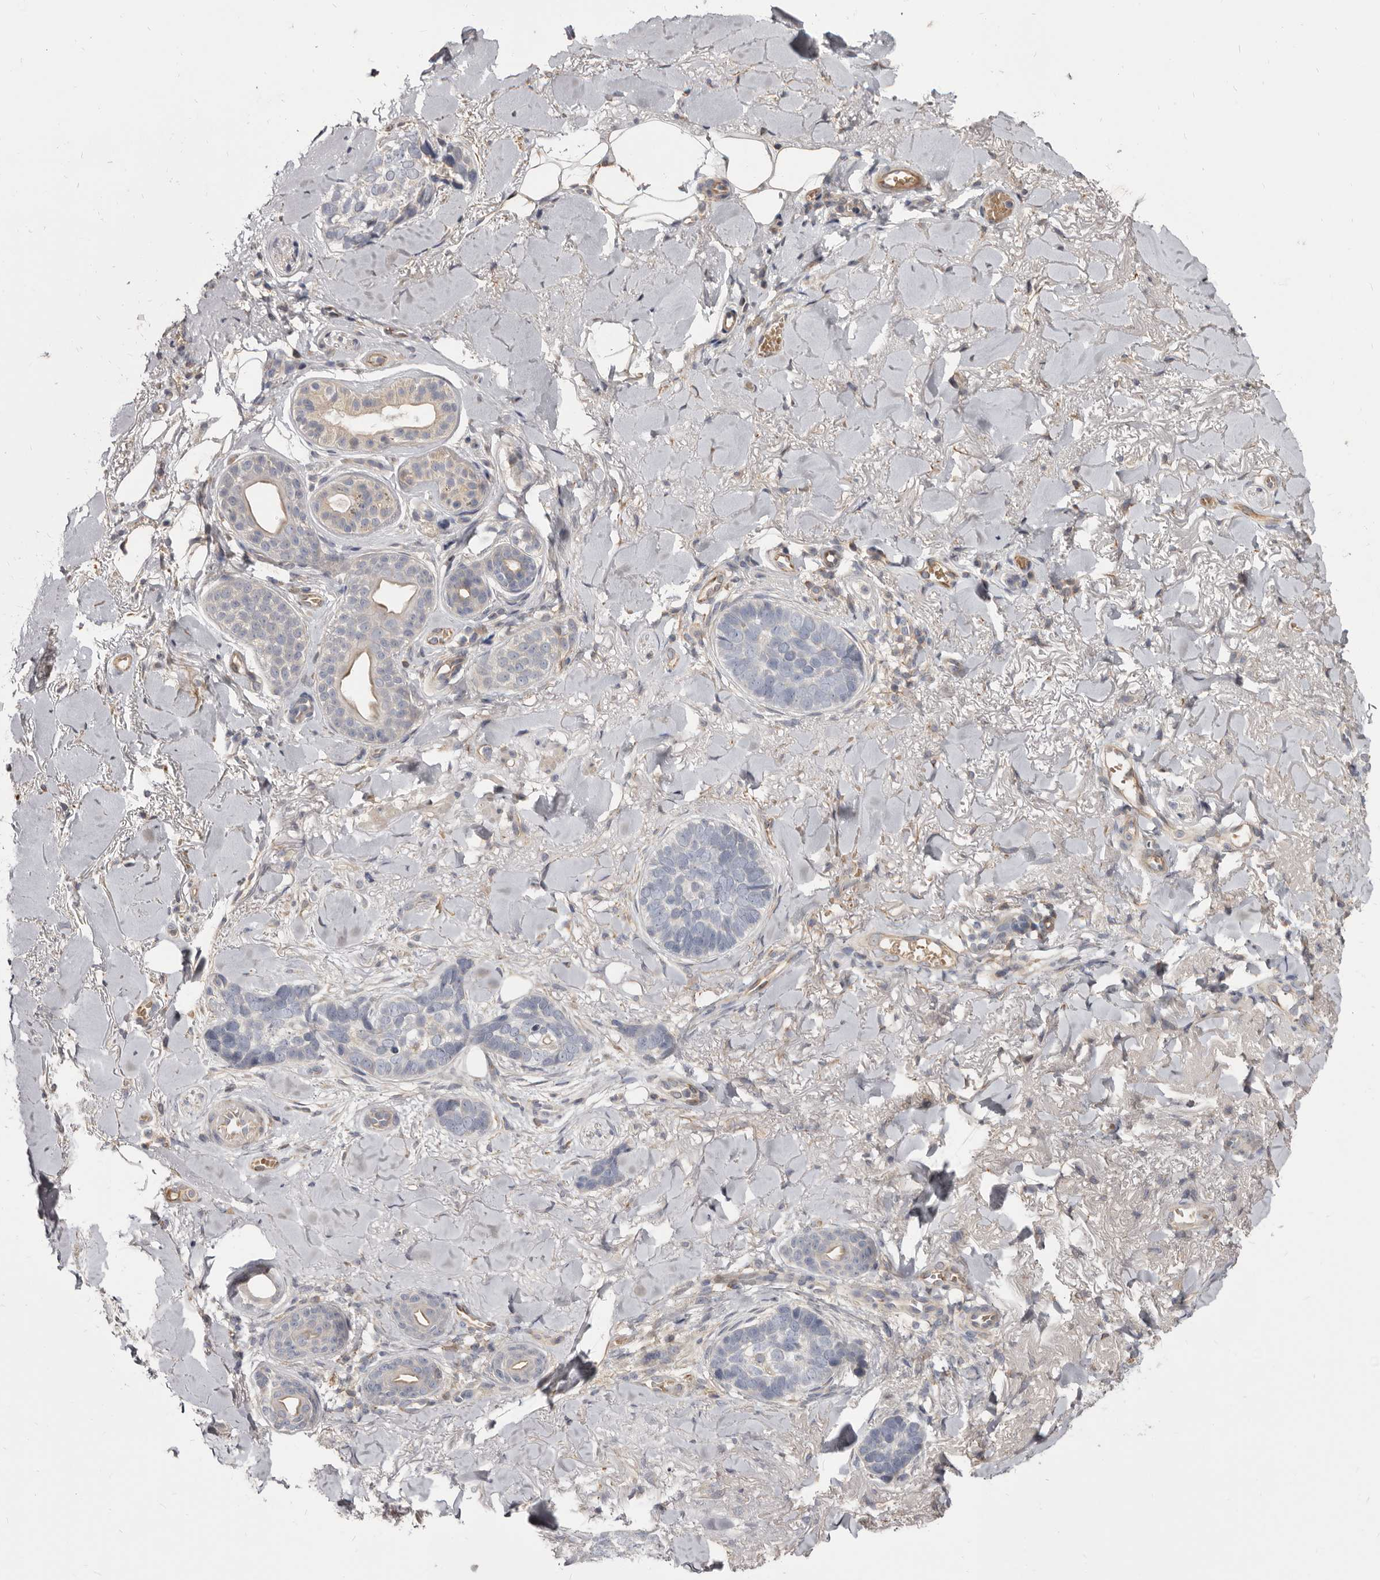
{"staining": {"intensity": "negative", "quantity": "none", "location": "none"}, "tissue": "skin cancer", "cell_type": "Tumor cells", "image_type": "cancer", "snomed": [{"axis": "morphology", "description": "Basal cell carcinoma"}, {"axis": "topography", "description": "Skin"}], "caption": "Immunohistochemistry of human skin cancer reveals no expression in tumor cells. (Stains: DAB immunohistochemistry with hematoxylin counter stain, Microscopy: brightfield microscopy at high magnification).", "gene": "FAS", "patient": {"sex": "female", "age": 82}}